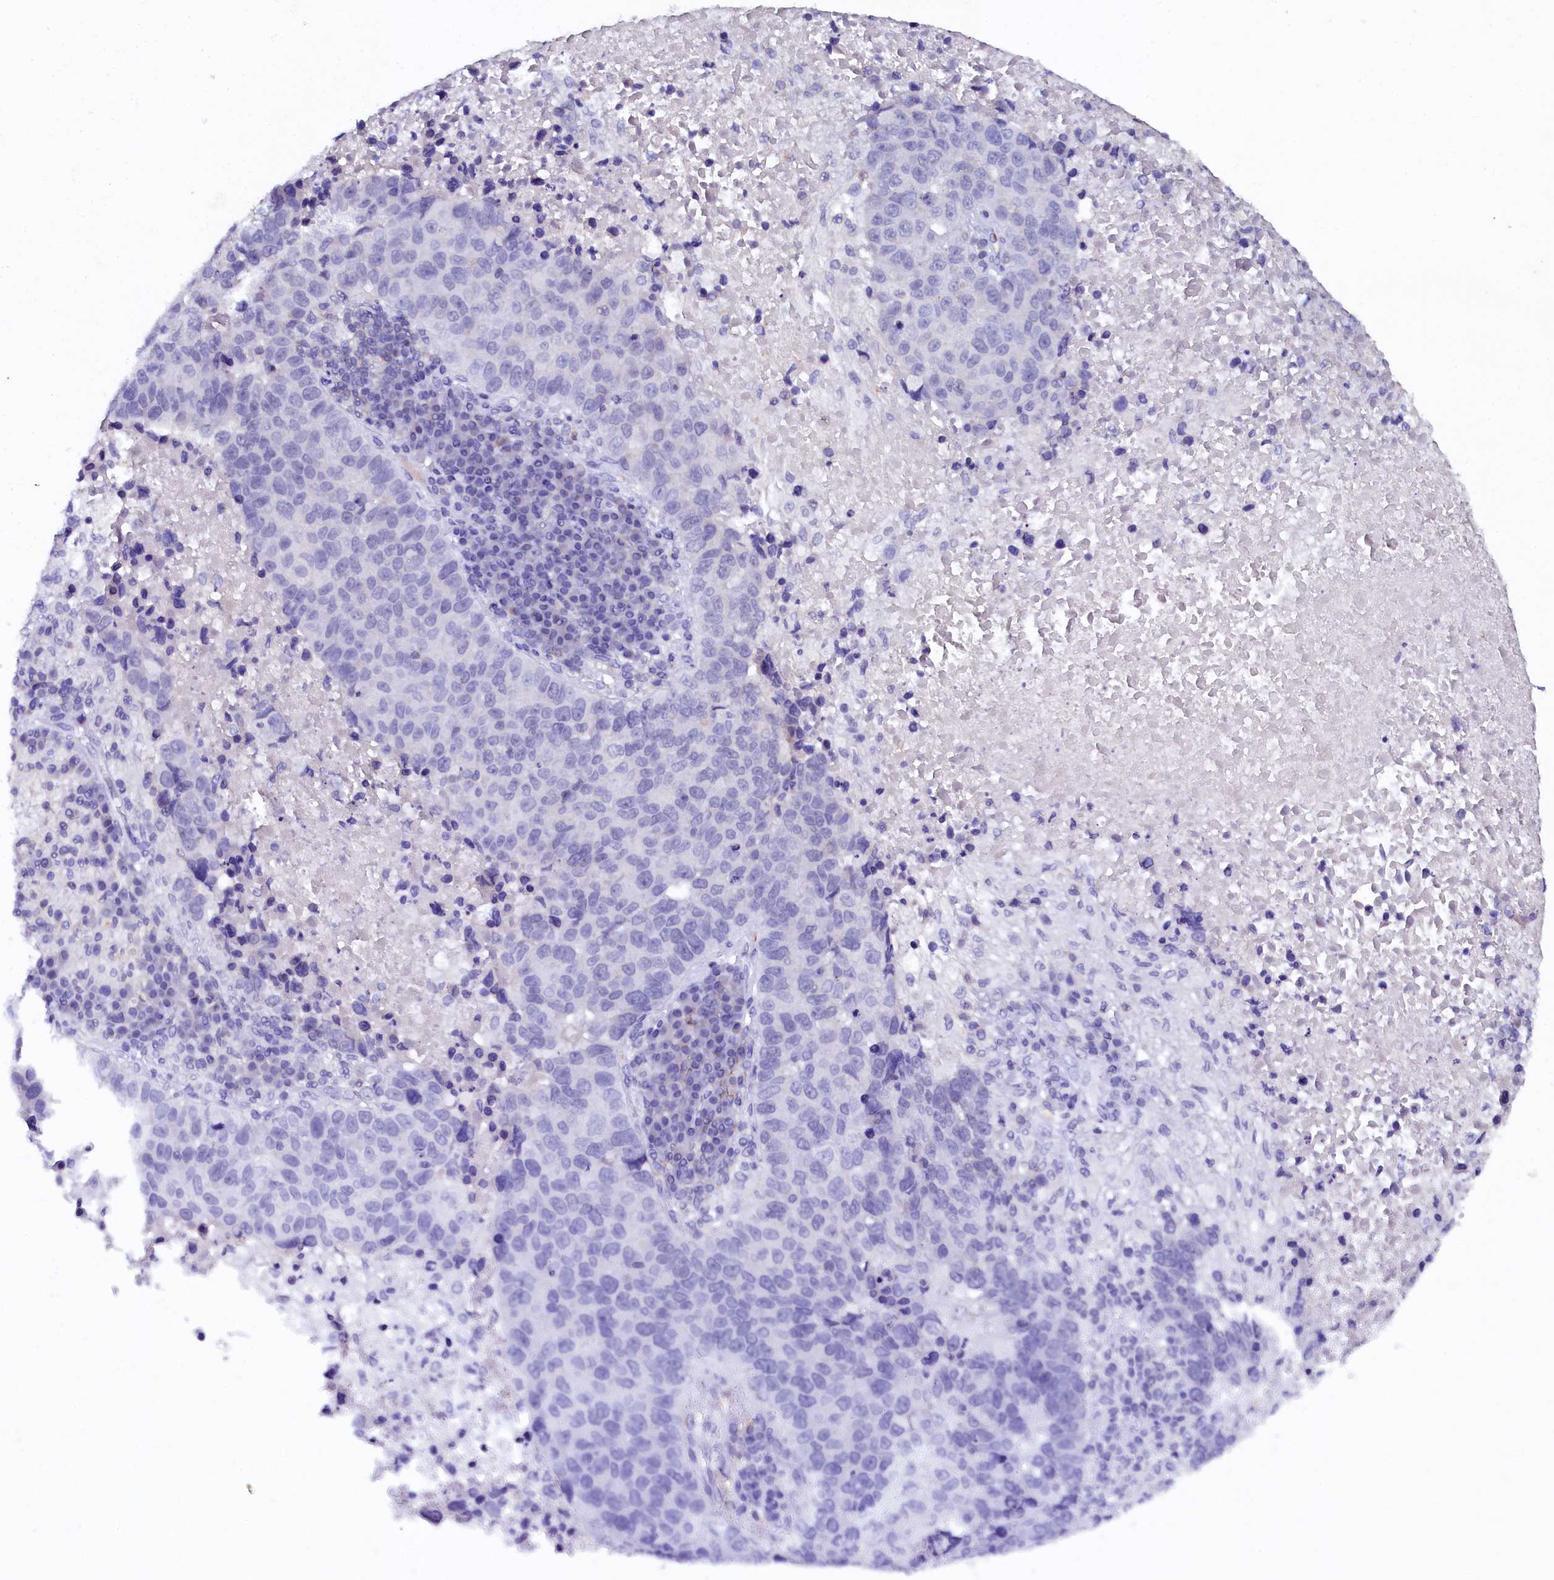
{"staining": {"intensity": "negative", "quantity": "none", "location": "none"}, "tissue": "lung cancer", "cell_type": "Tumor cells", "image_type": "cancer", "snomed": [{"axis": "morphology", "description": "Squamous cell carcinoma, NOS"}, {"axis": "topography", "description": "Lung"}], "caption": "This is a photomicrograph of immunohistochemistry staining of lung cancer, which shows no staining in tumor cells. (DAB IHC visualized using brightfield microscopy, high magnification).", "gene": "CSTPP1", "patient": {"sex": "male", "age": 73}}